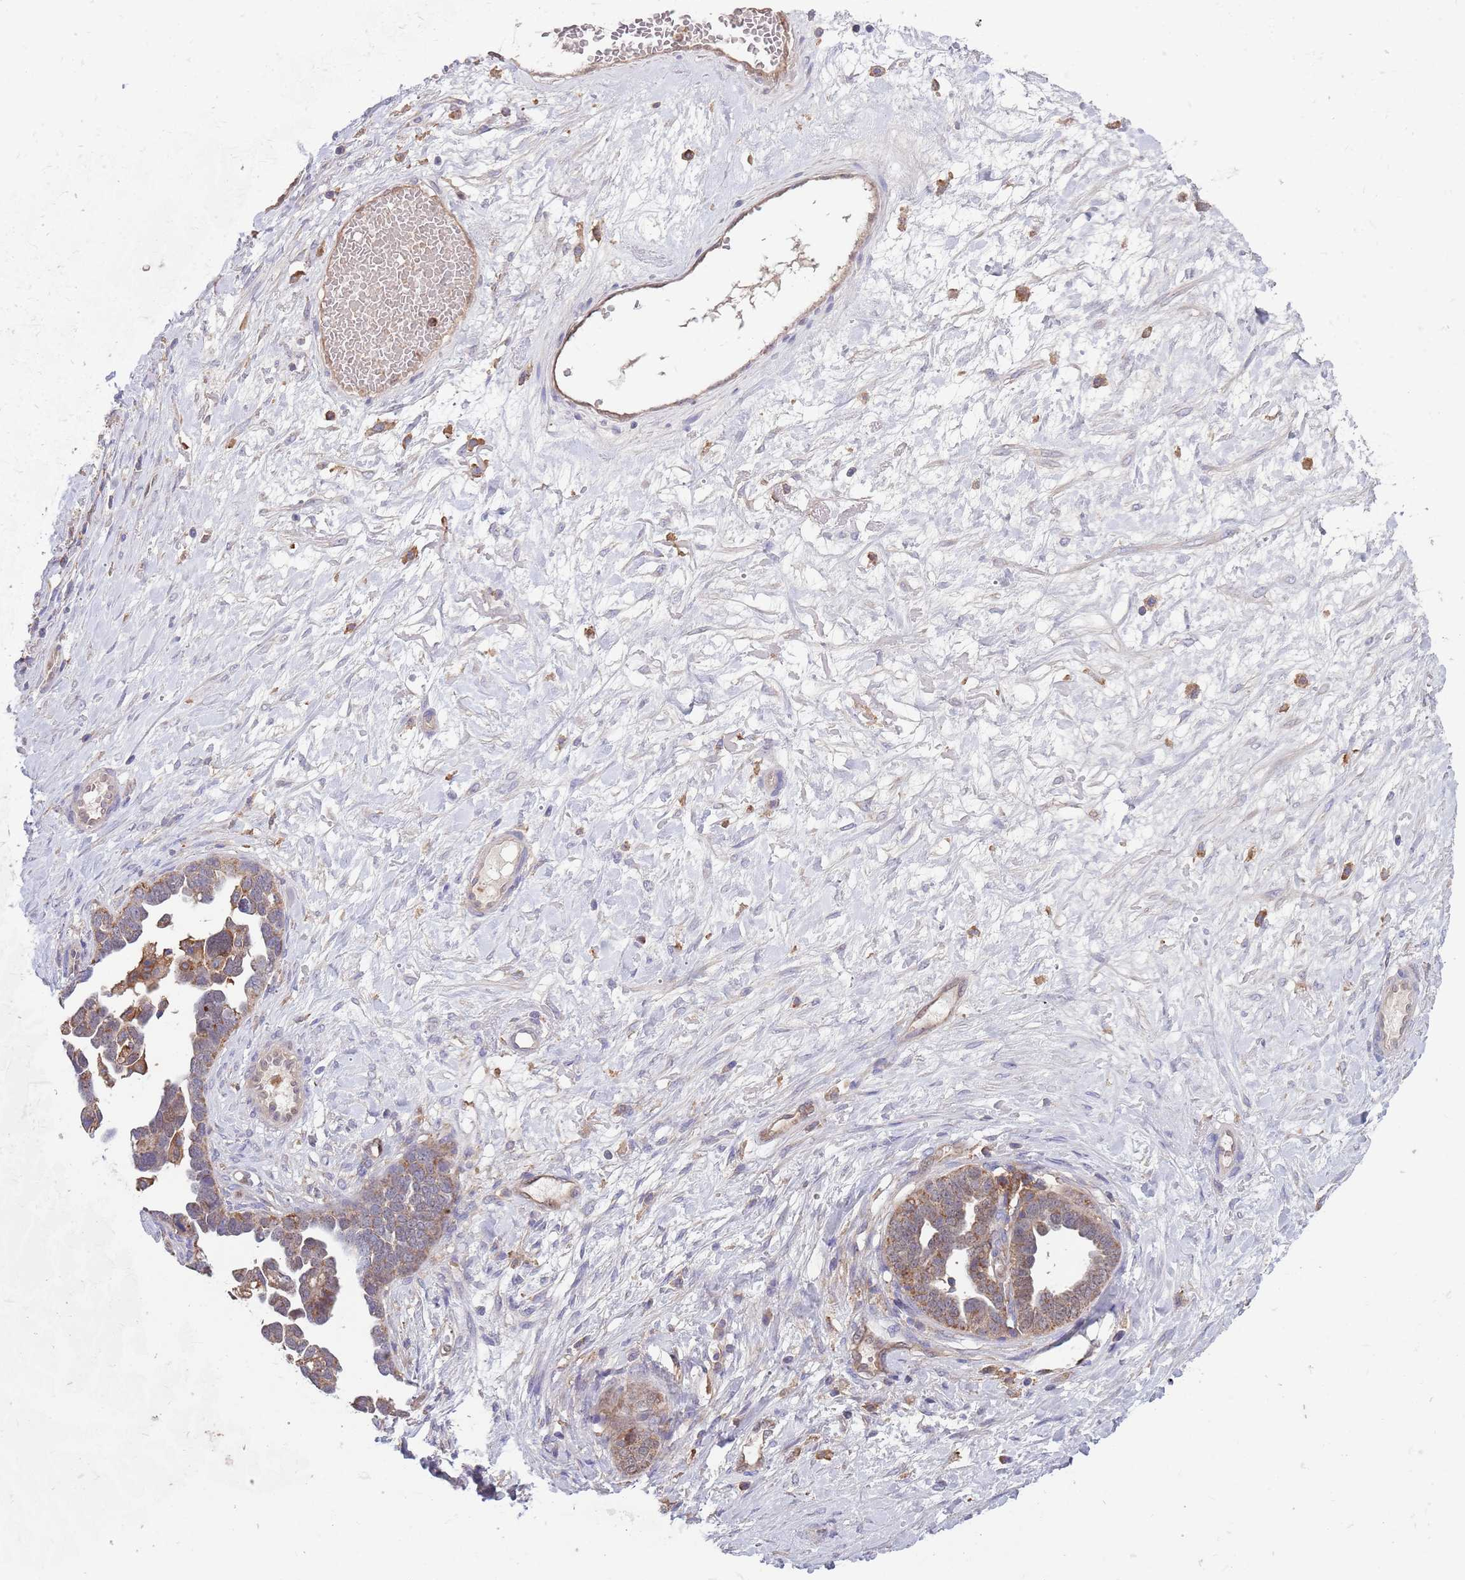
{"staining": {"intensity": "moderate", "quantity": ">75%", "location": "cytoplasmic/membranous,nuclear"}, "tissue": "ovarian cancer", "cell_type": "Tumor cells", "image_type": "cancer", "snomed": [{"axis": "morphology", "description": "Cystadenocarcinoma, serous, NOS"}, {"axis": "topography", "description": "Ovary"}], "caption": "Tumor cells demonstrate medium levels of moderate cytoplasmic/membranous and nuclear staining in approximately >75% of cells in ovarian cancer. Nuclei are stained in blue.", "gene": "DDT", "patient": {"sex": "female", "age": 54}}